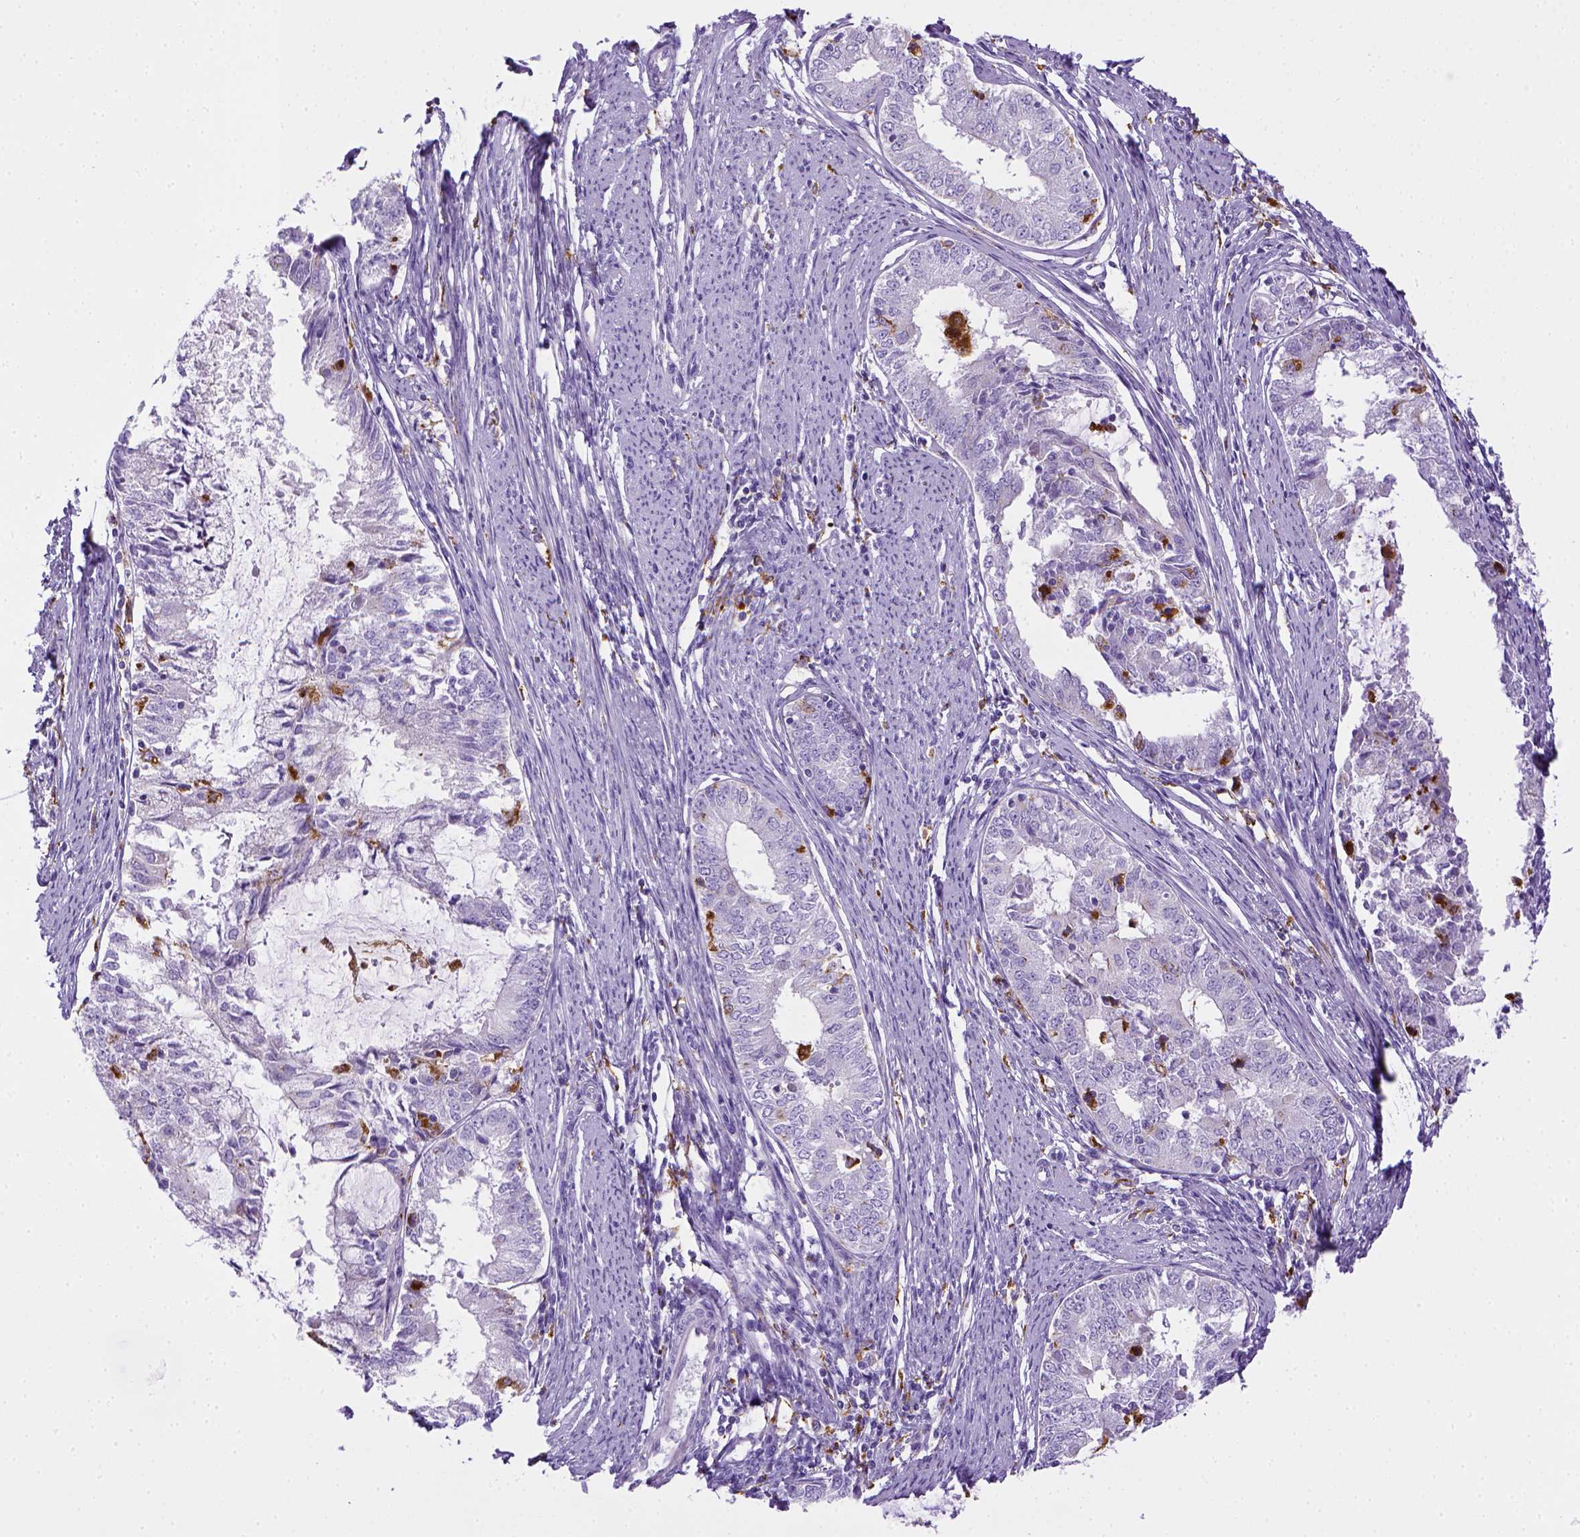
{"staining": {"intensity": "negative", "quantity": "none", "location": "none"}, "tissue": "endometrial cancer", "cell_type": "Tumor cells", "image_type": "cancer", "snomed": [{"axis": "morphology", "description": "Adenocarcinoma, NOS"}, {"axis": "topography", "description": "Endometrium"}], "caption": "There is no significant expression in tumor cells of endometrial adenocarcinoma. (DAB immunohistochemistry with hematoxylin counter stain).", "gene": "CD68", "patient": {"sex": "female", "age": 57}}